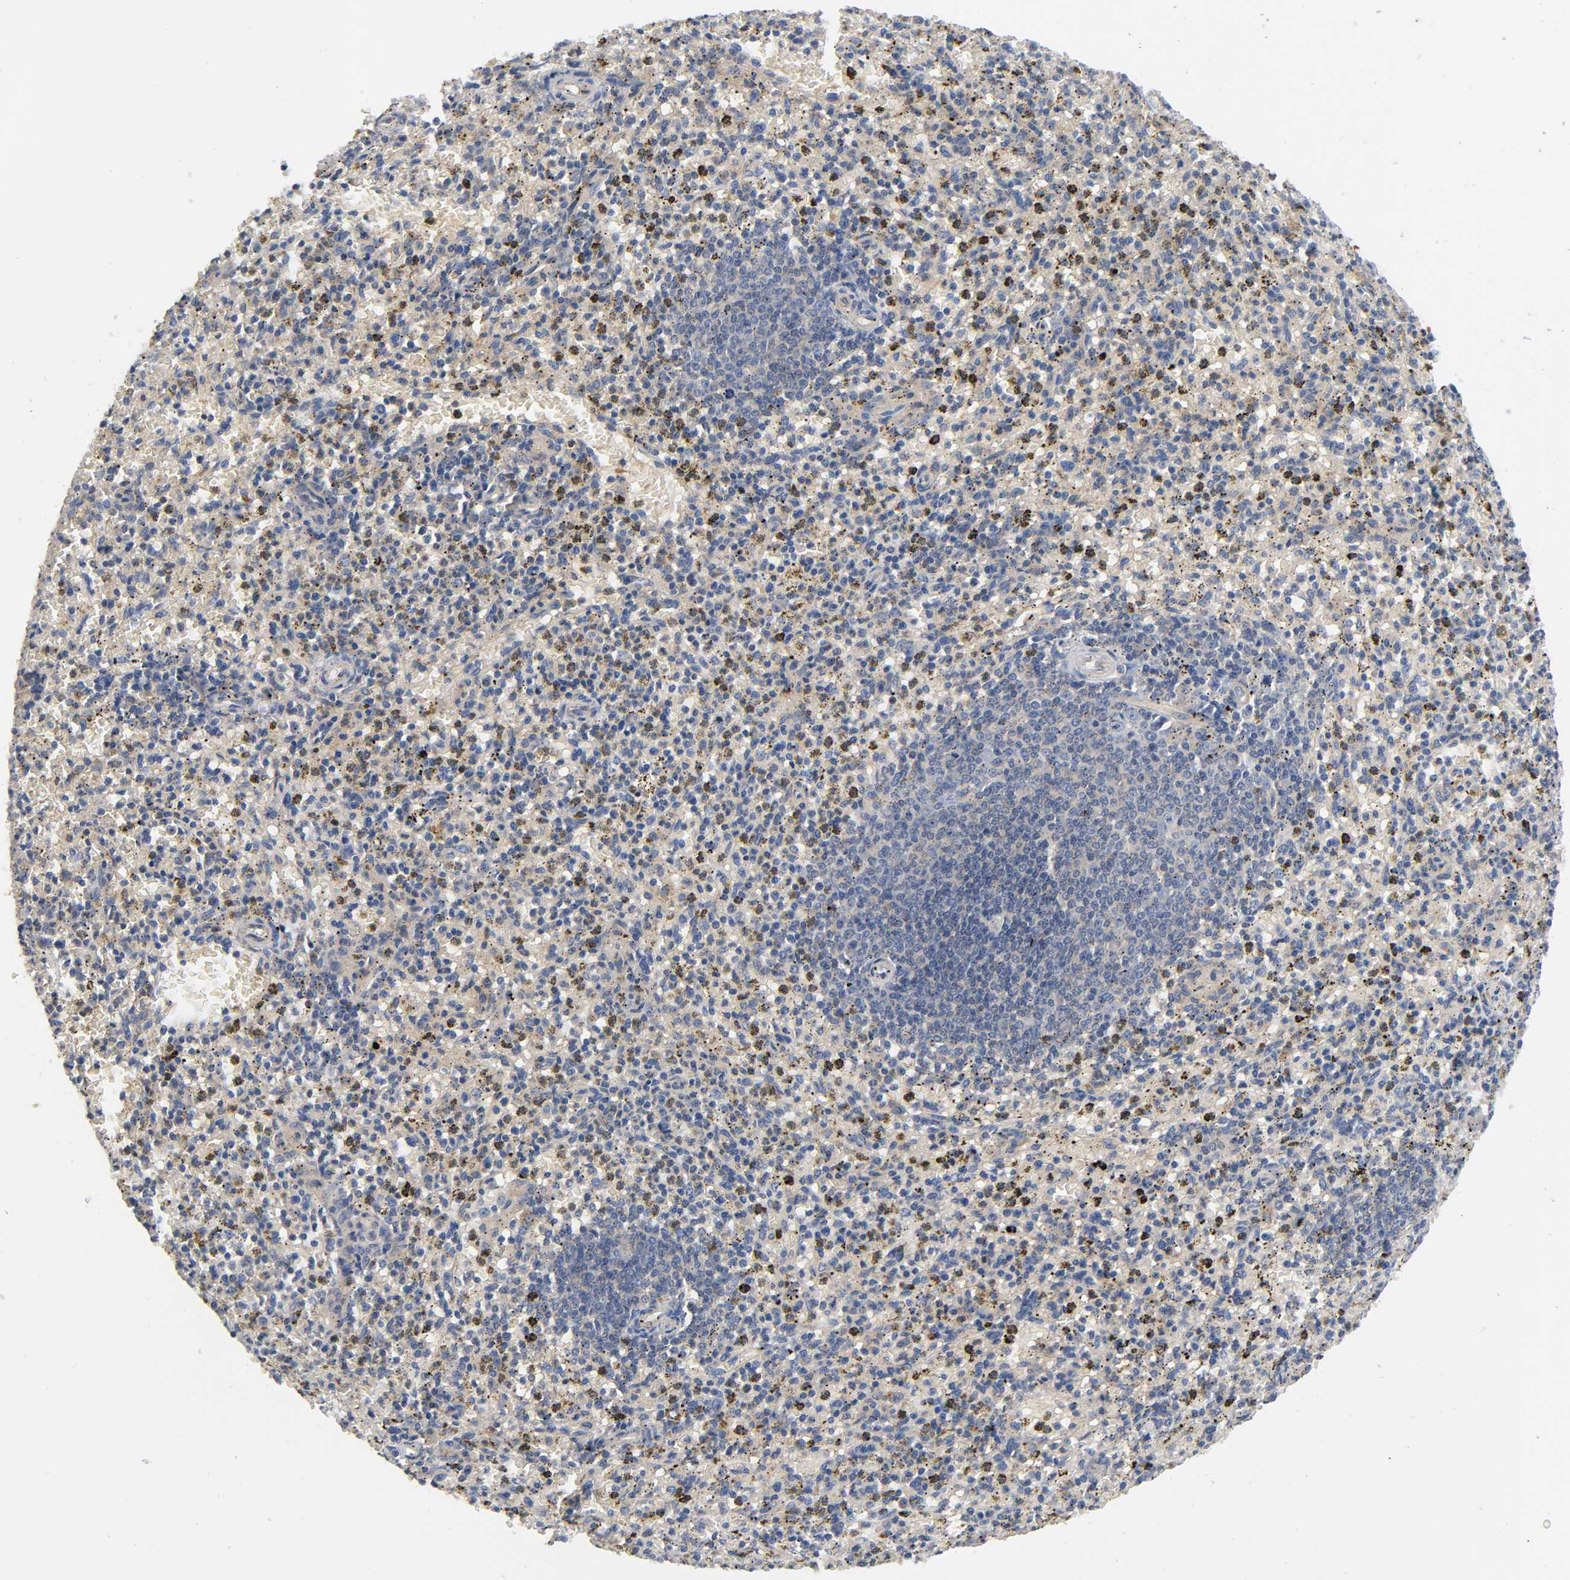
{"staining": {"intensity": "weak", "quantity": ">75%", "location": "cytoplasmic/membranous"}, "tissue": "spleen", "cell_type": "Cells in red pulp", "image_type": "normal", "snomed": [{"axis": "morphology", "description": "Normal tissue, NOS"}, {"axis": "topography", "description": "Spleen"}], "caption": "Immunohistochemistry of normal spleen displays low levels of weak cytoplasmic/membranous staining in approximately >75% of cells in red pulp.", "gene": "HDAC6", "patient": {"sex": "male", "age": 72}}